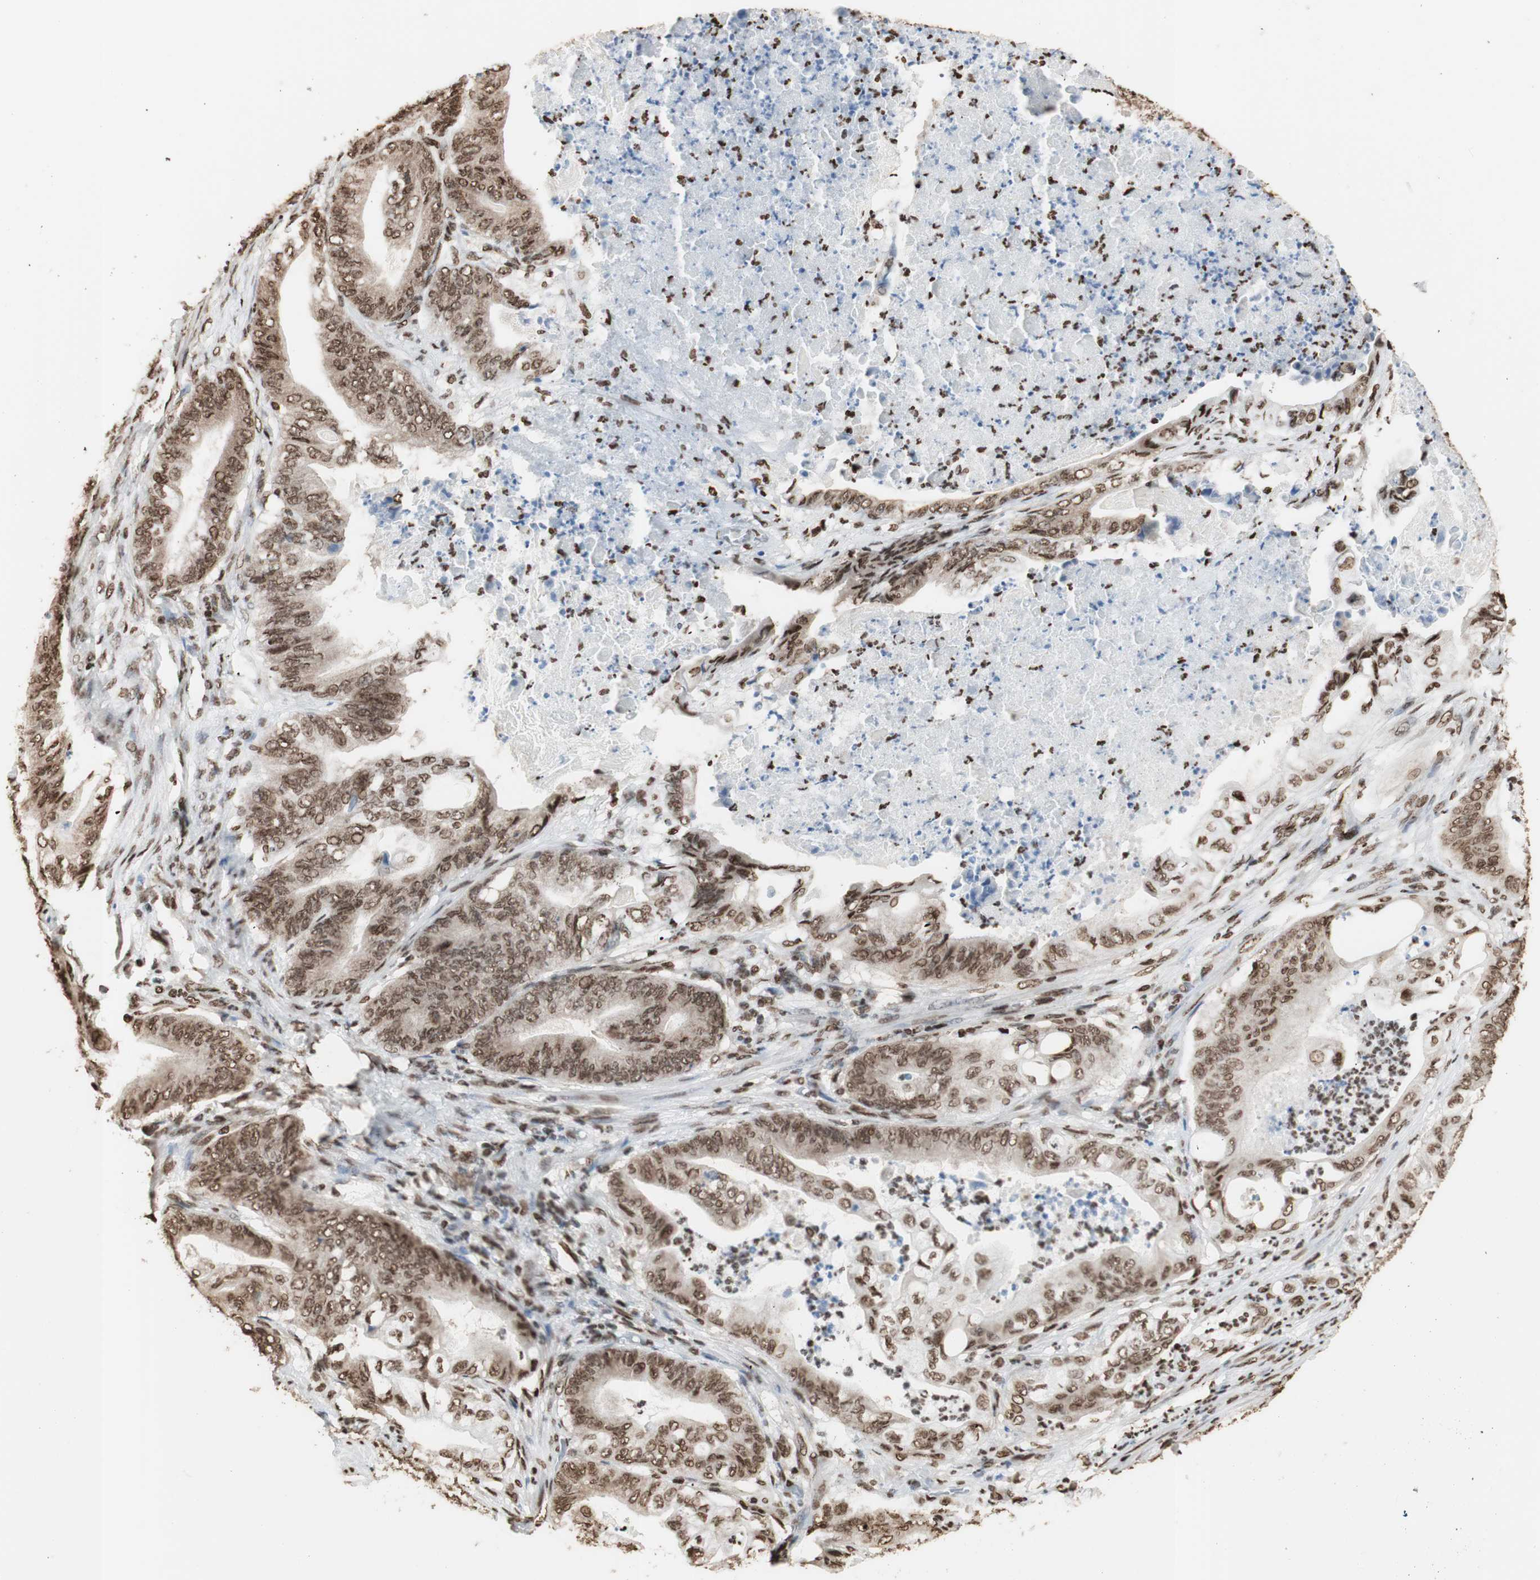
{"staining": {"intensity": "strong", "quantity": ">75%", "location": "nuclear"}, "tissue": "stomach cancer", "cell_type": "Tumor cells", "image_type": "cancer", "snomed": [{"axis": "morphology", "description": "Adenocarcinoma, NOS"}, {"axis": "topography", "description": "Stomach"}], "caption": "Immunohistochemistry staining of adenocarcinoma (stomach), which exhibits high levels of strong nuclear positivity in about >75% of tumor cells indicating strong nuclear protein expression. The staining was performed using DAB (brown) for protein detection and nuclei were counterstained in hematoxylin (blue).", "gene": "HNRNPA2B1", "patient": {"sex": "female", "age": 73}}